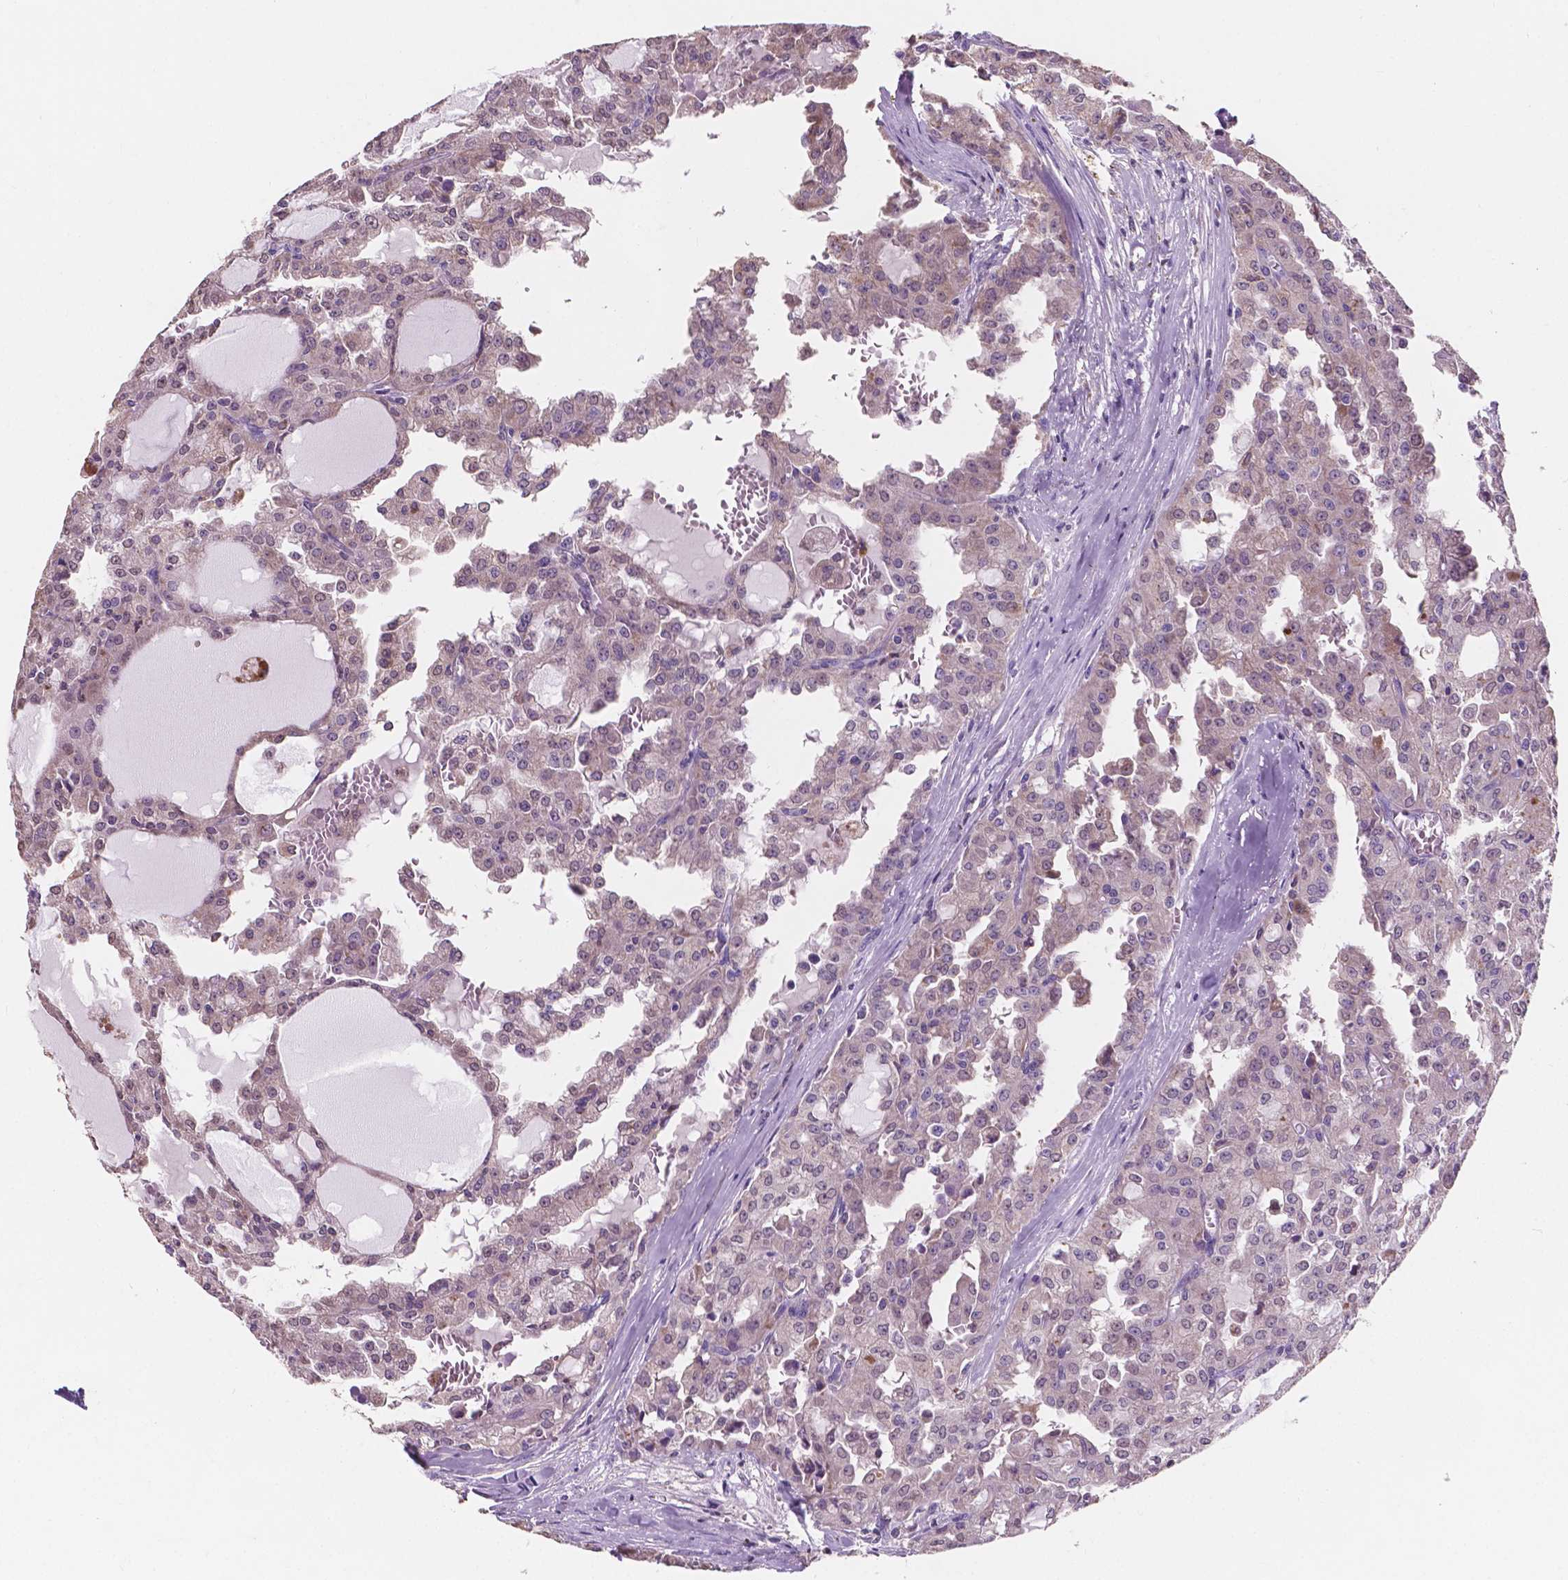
{"staining": {"intensity": "negative", "quantity": "none", "location": "none"}, "tissue": "head and neck cancer", "cell_type": "Tumor cells", "image_type": "cancer", "snomed": [{"axis": "morphology", "description": "Adenocarcinoma, NOS"}, {"axis": "topography", "description": "Head-Neck"}], "caption": "Tumor cells are negative for protein expression in human head and neck cancer (adenocarcinoma).", "gene": "IREB2", "patient": {"sex": "male", "age": 64}}